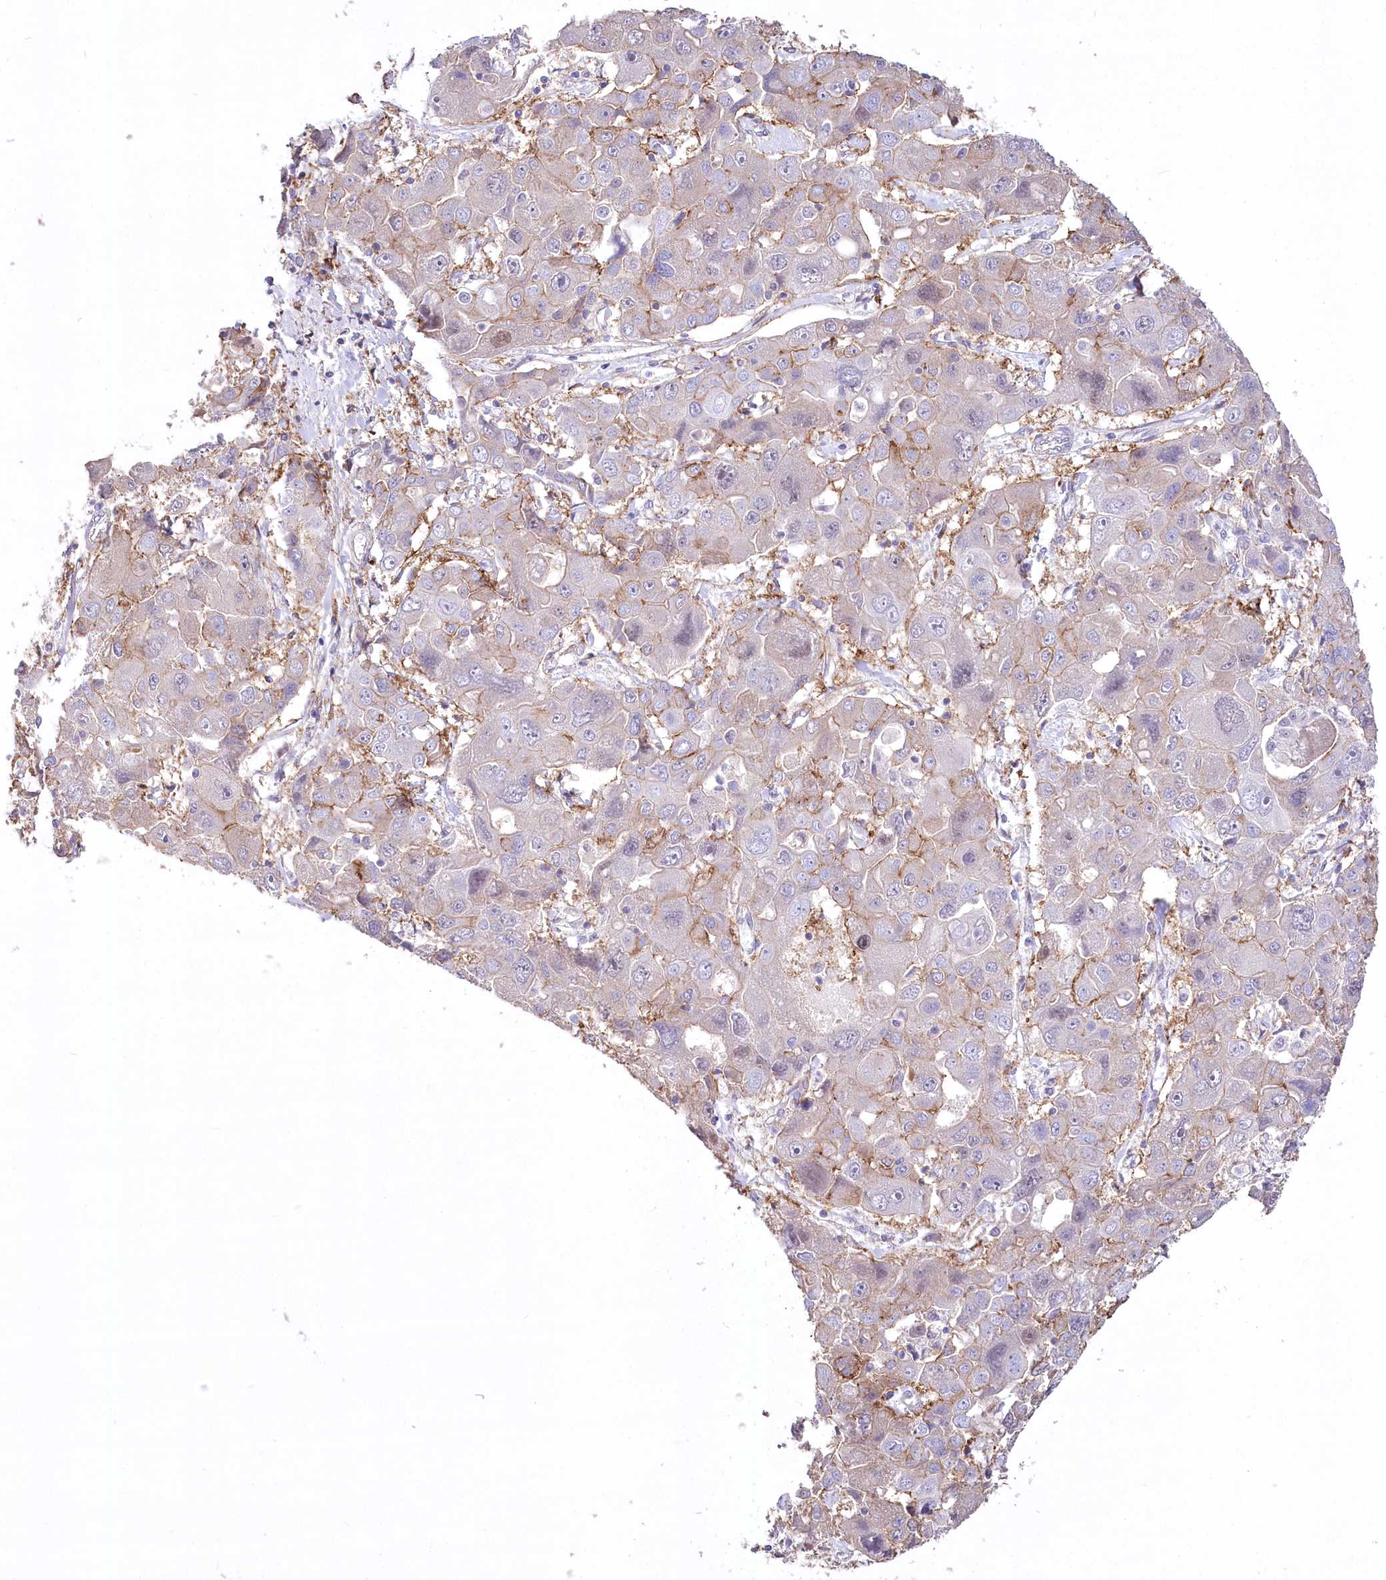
{"staining": {"intensity": "moderate", "quantity": "<25%", "location": "cytoplasmic/membranous"}, "tissue": "liver cancer", "cell_type": "Tumor cells", "image_type": "cancer", "snomed": [{"axis": "morphology", "description": "Cholangiocarcinoma"}, {"axis": "topography", "description": "Liver"}], "caption": "Moderate cytoplasmic/membranous positivity is seen in approximately <25% of tumor cells in cholangiocarcinoma (liver).", "gene": "CEP164", "patient": {"sex": "male", "age": 67}}